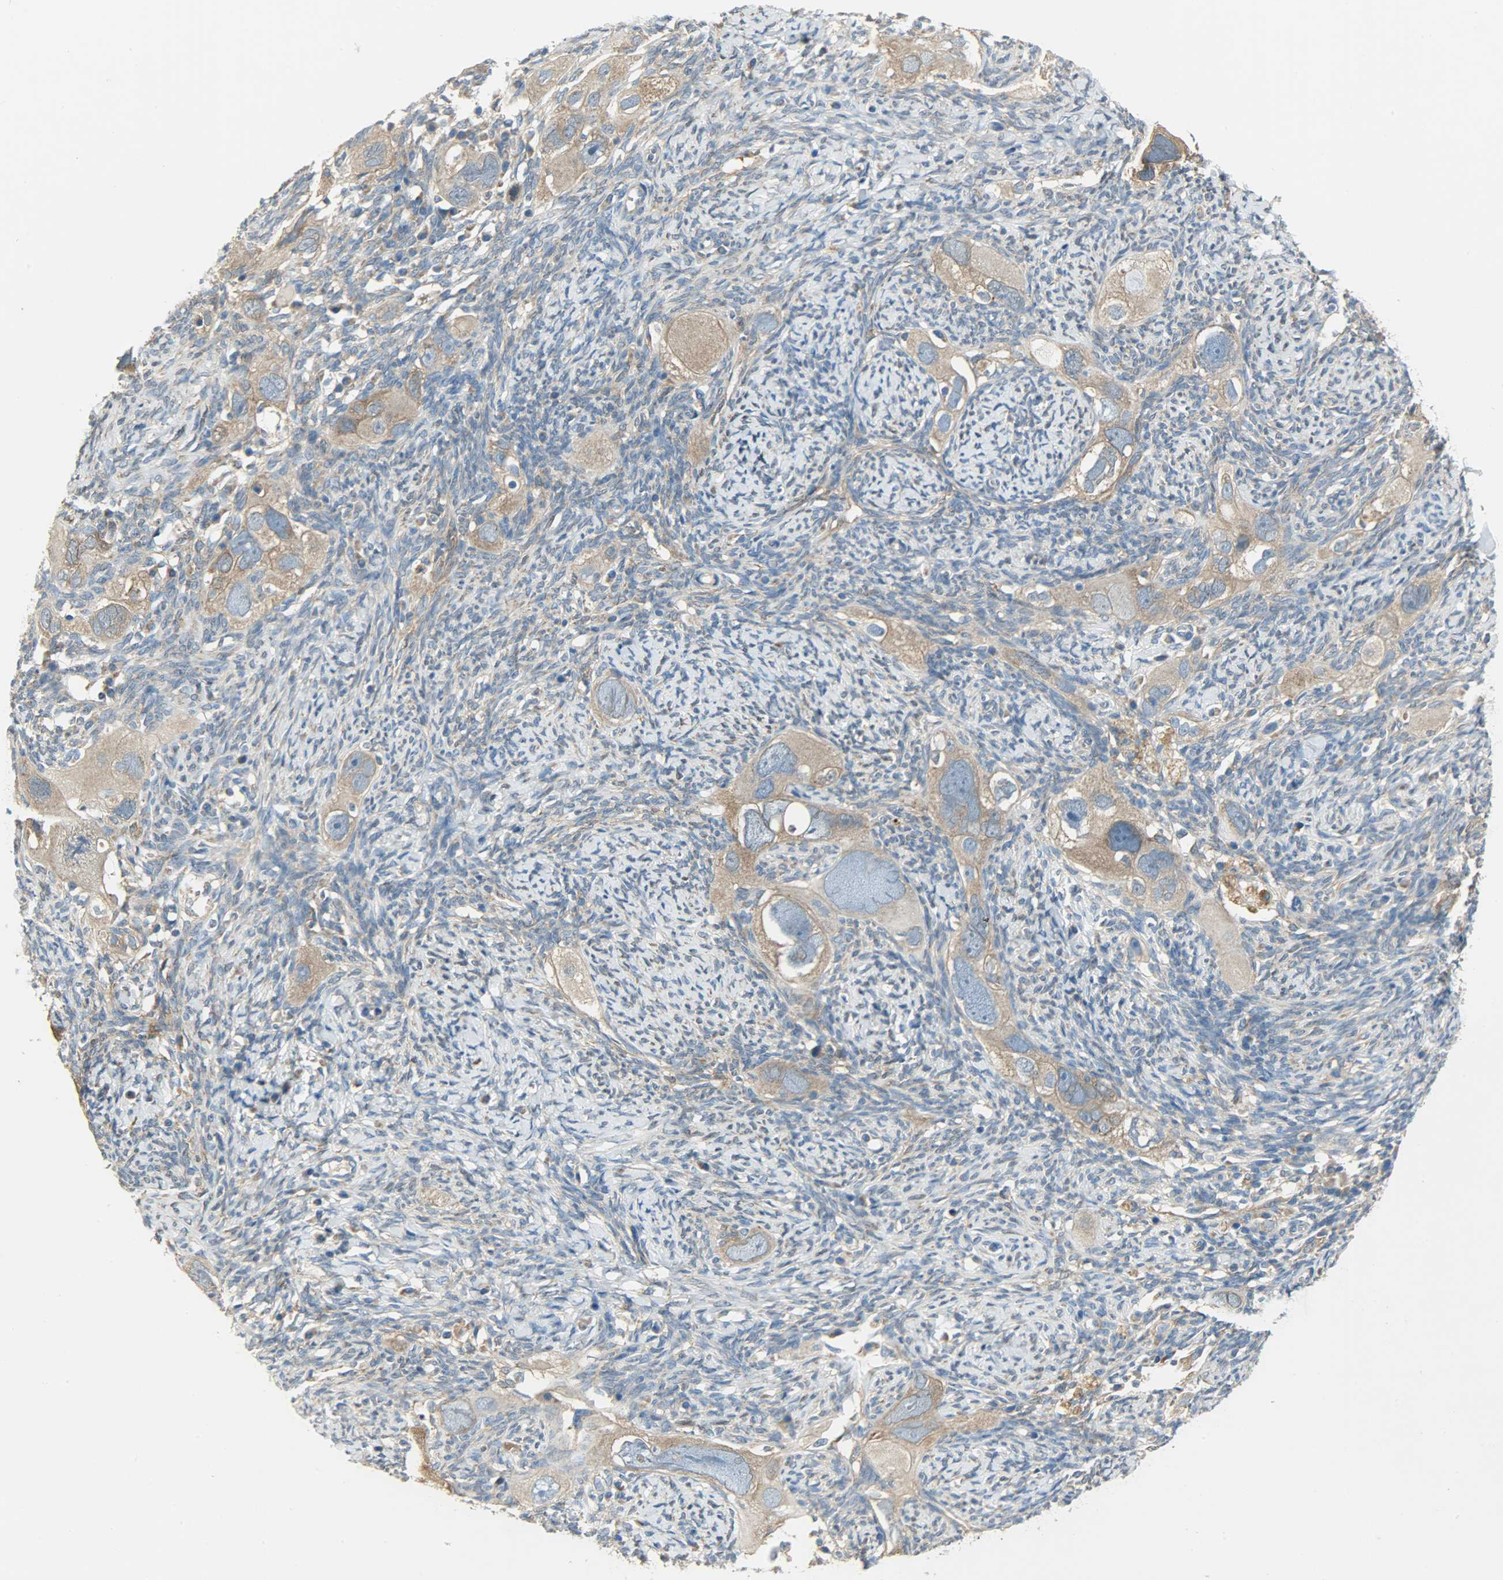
{"staining": {"intensity": "moderate", "quantity": ">75%", "location": "cytoplasmic/membranous"}, "tissue": "ovarian cancer", "cell_type": "Tumor cells", "image_type": "cancer", "snomed": [{"axis": "morphology", "description": "Normal tissue, NOS"}, {"axis": "morphology", "description": "Cystadenocarcinoma, serous, NOS"}, {"axis": "topography", "description": "Ovary"}], "caption": "Approximately >75% of tumor cells in human ovarian cancer demonstrate moderate cytoplasmic/membranous protein positivity as visualized by brown immunohistochemical staining.", "gene": "C1orf198", "patient": {"sex": "female", "age": 62}}